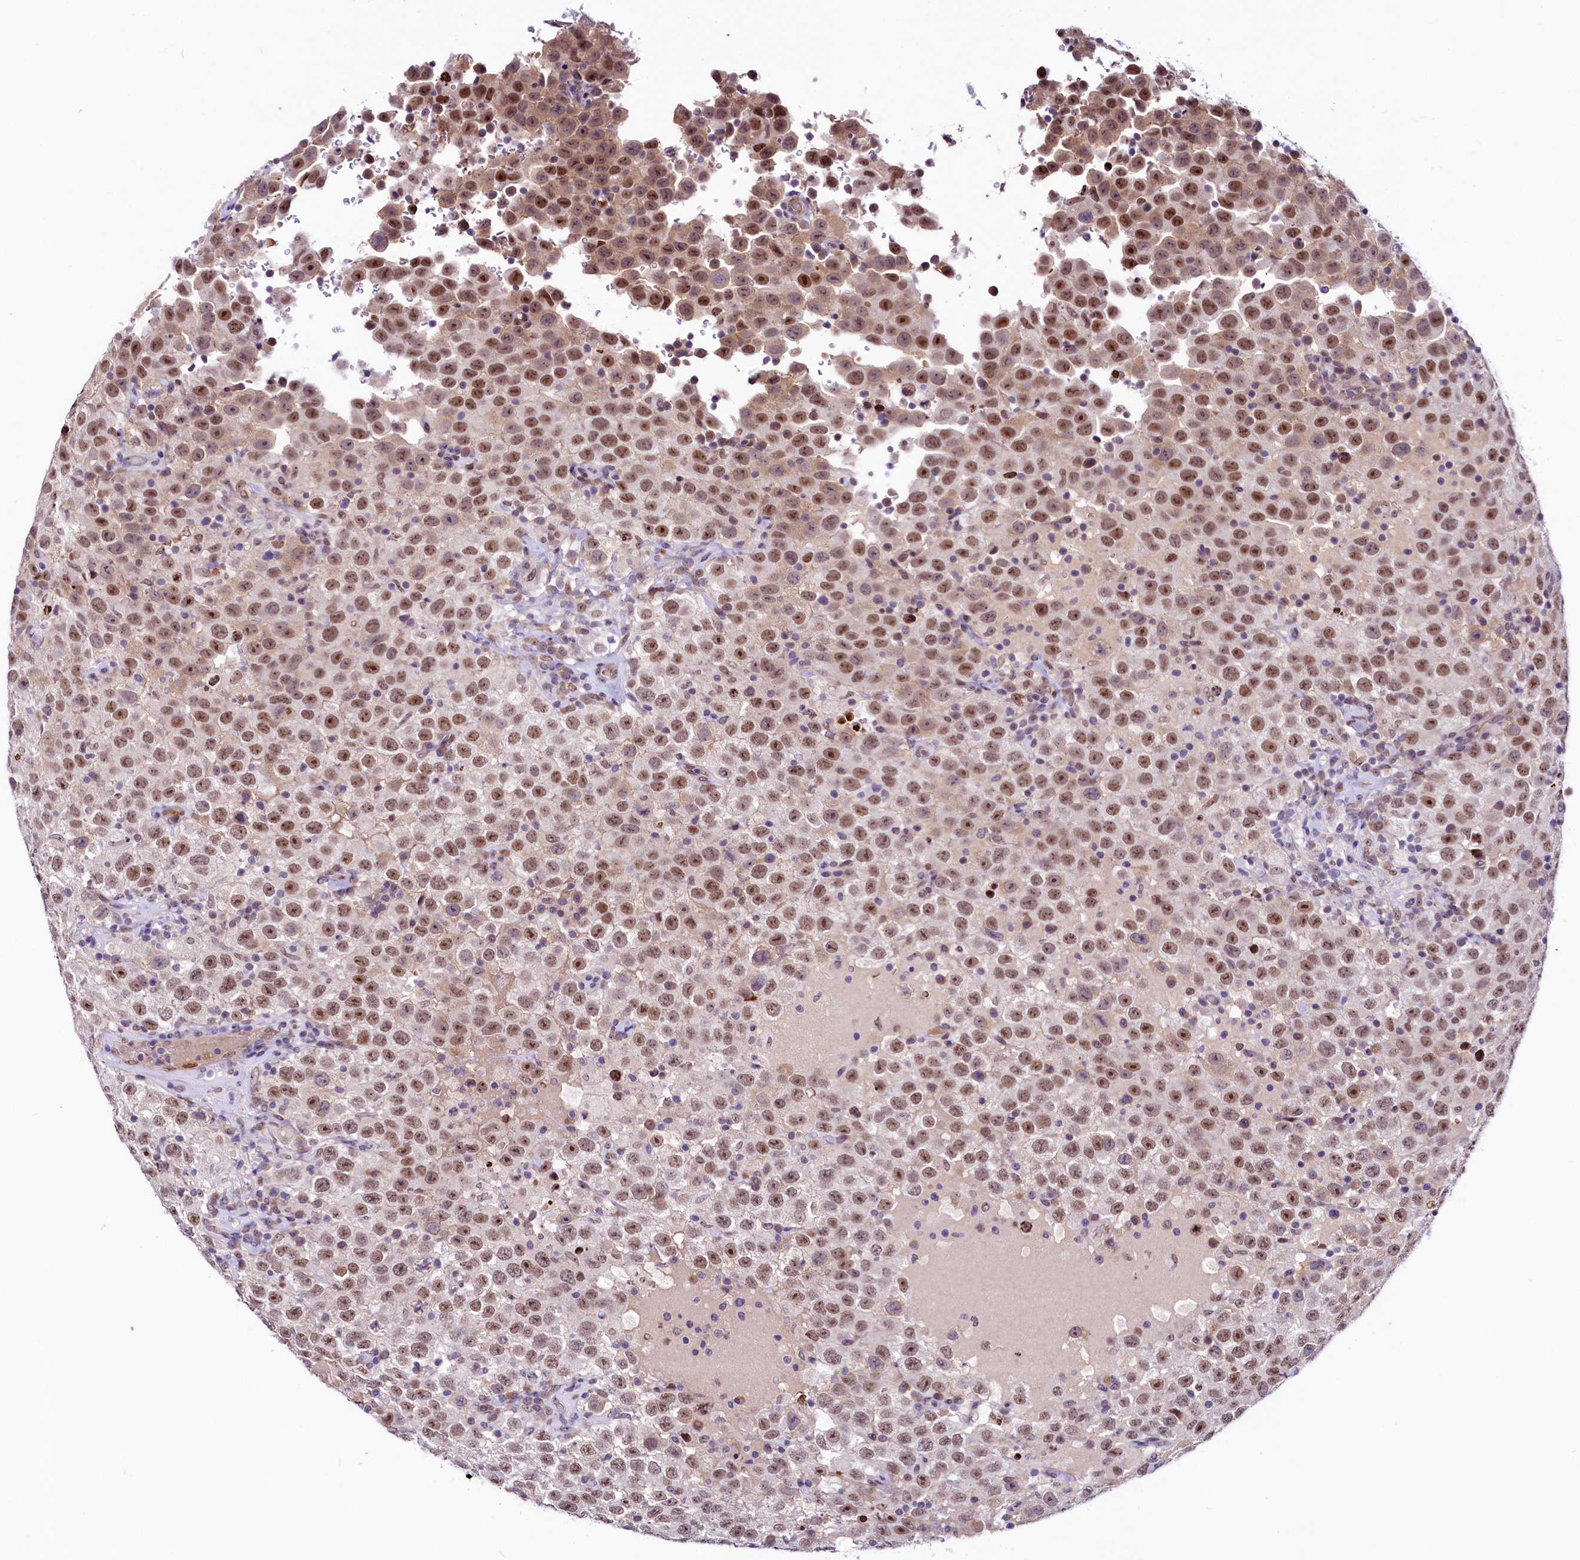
{"staining": {"intensity": "moderate", "quantity": ">75%", "location": "nuclear"}, "tissue": "testis cancer", "cell_type": "Tumor cells", "image_type": "cancer", "snomed": [{"axis": "morphology", "description": "Seminoma, NOS"}, {"axis": "topography", "description": "Testis"}], "caption": "Brown immunohistochemical staining in testis seminoma reveals moderate nuclear staining in about >75% of tumor cells.", "gene": "LEUTX", "patient": {"sex": "male", "age": 41}}